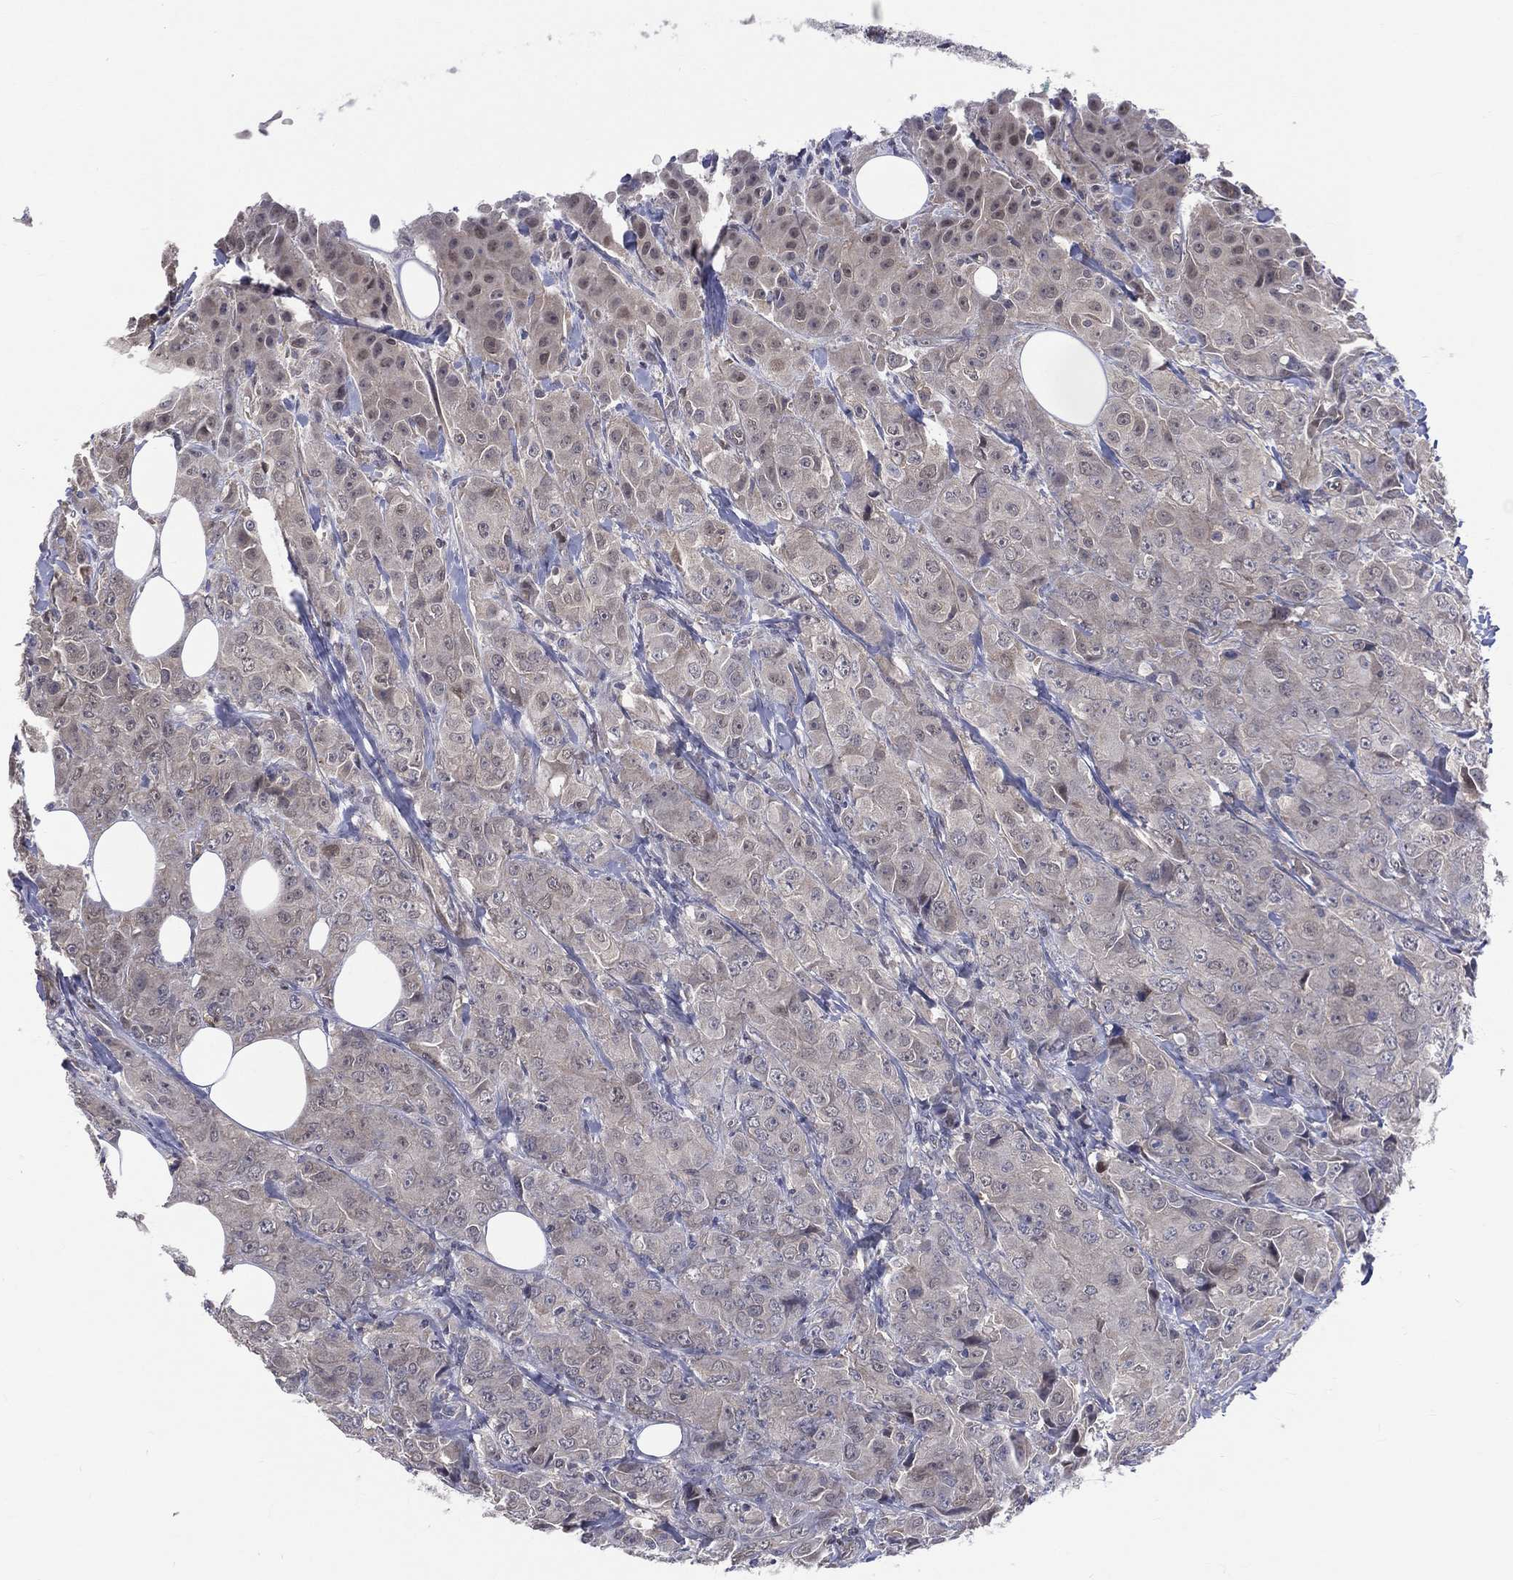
{"staining": {"intensity": "negative", "quantity": "none", "location": "none"}, "tissue": "breast cancer", "cell_type": "Tumor cells", "image_type": "cancer", "snomed": [{"axis": "morphology", "description": "Duct carcinoma"}, {"axis": "topography", "description": "Breast"}], "caption": "A histopathology image of human breast intraductal carcinoma is negative for staining in tumor cells.", "gene": "DLG4", "patient": {"sex": "female", "age": 43}}